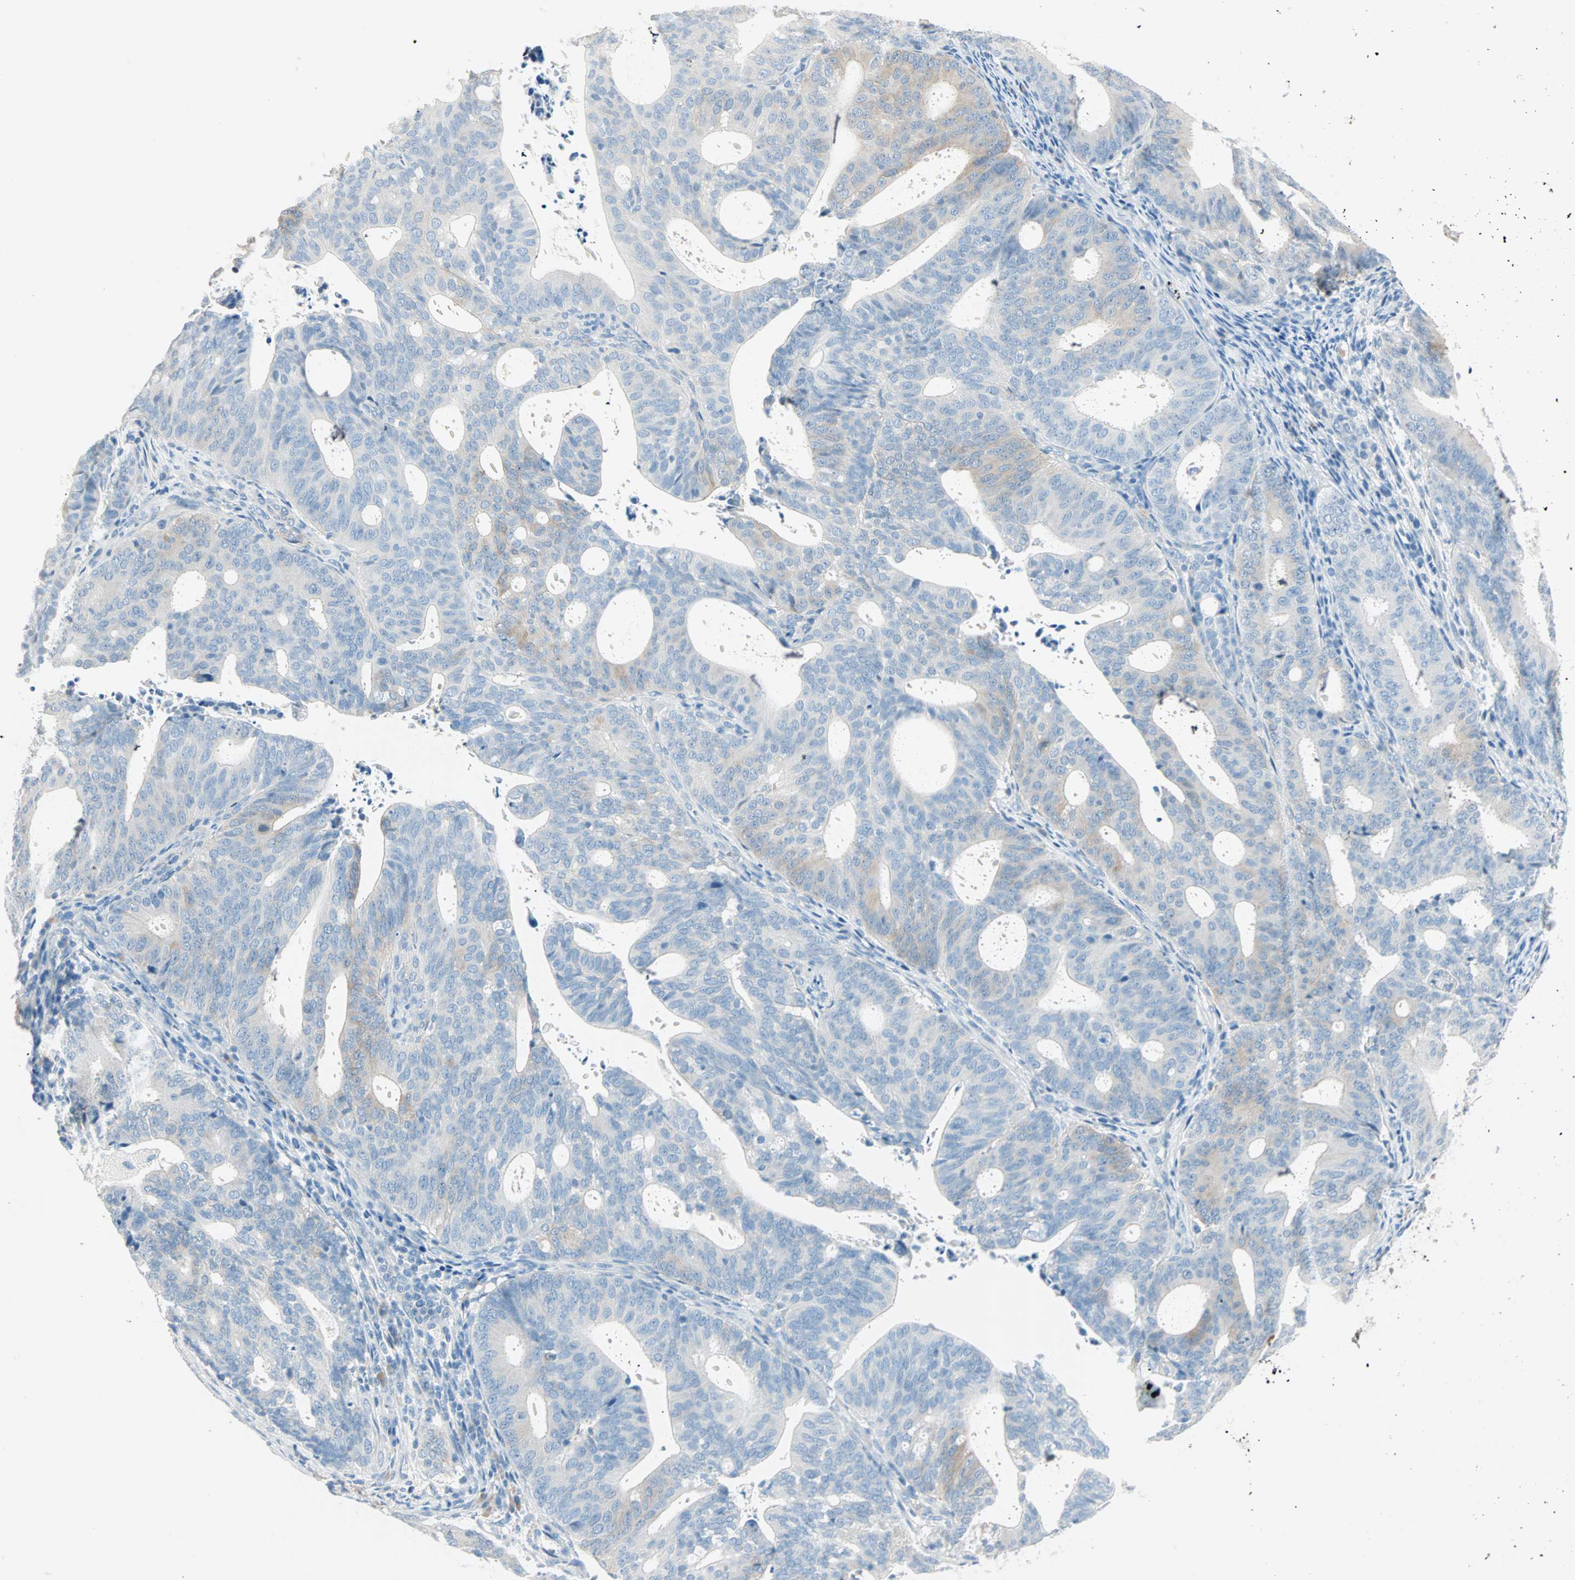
{"staining": {"intensity": "moderate", "quantity": "<25%", "location": "cytoplasmic/membranous"}, "tissue": "endometrial cancer", "cell_type": "Tumor cells", "image_type": "cancer", "snomed": [{"axis": "morphology", "description": "Adenocarcinoma, NOS"}, {"axis": "topography", "description": "Uterus"}], "caption": "Immunohistochemical staining of human endometrial cancer displays moderate cytoplasmic/membranous protein staining in about <25% of tumor cells.", "gene": "ATF6", "patient": {"sex": "female", "age": 83}}